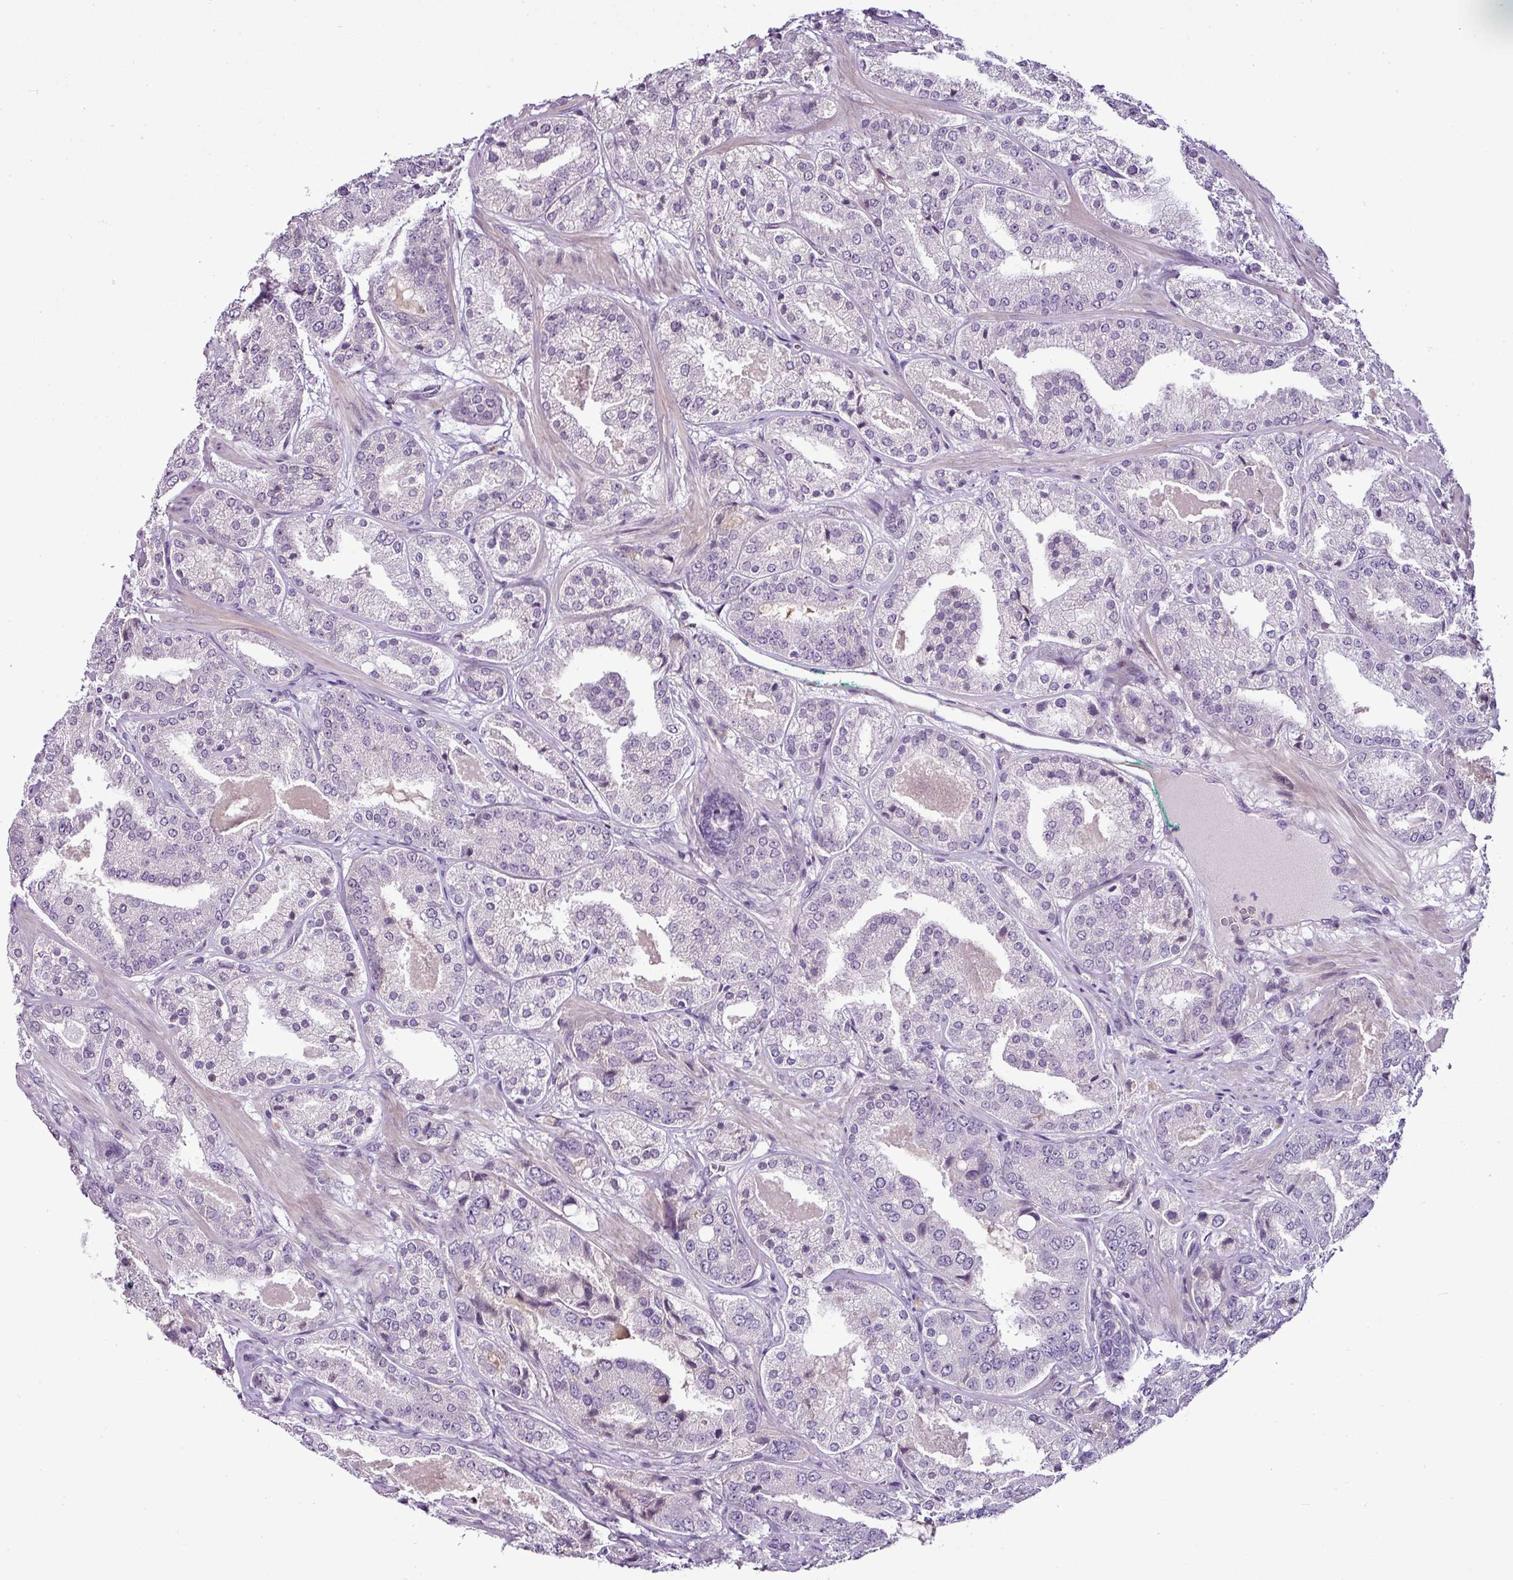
{"staining": {"intensity": "negative", "quantity": "none", "location": "none"}, "tissue": "prostate cancer", "cell_type": "Tumor cells", "image_type": "cancer", "snomed": [{"axis": "morphology", "description": "Adenocarcinoma, High grade"}, {"axis": "topography", "description": "Prostate"}], "caption": "Immunohistochemistry histopathology image of neoplastic tissue: human adenocarcinoma (high-grade) (prostate) stained with DAB (3,3'-diaminobenzidine) shows no significant protein expression in tumor cells.", "gene": "TEX30", "patient": {"sex": "male", "age": 63}}